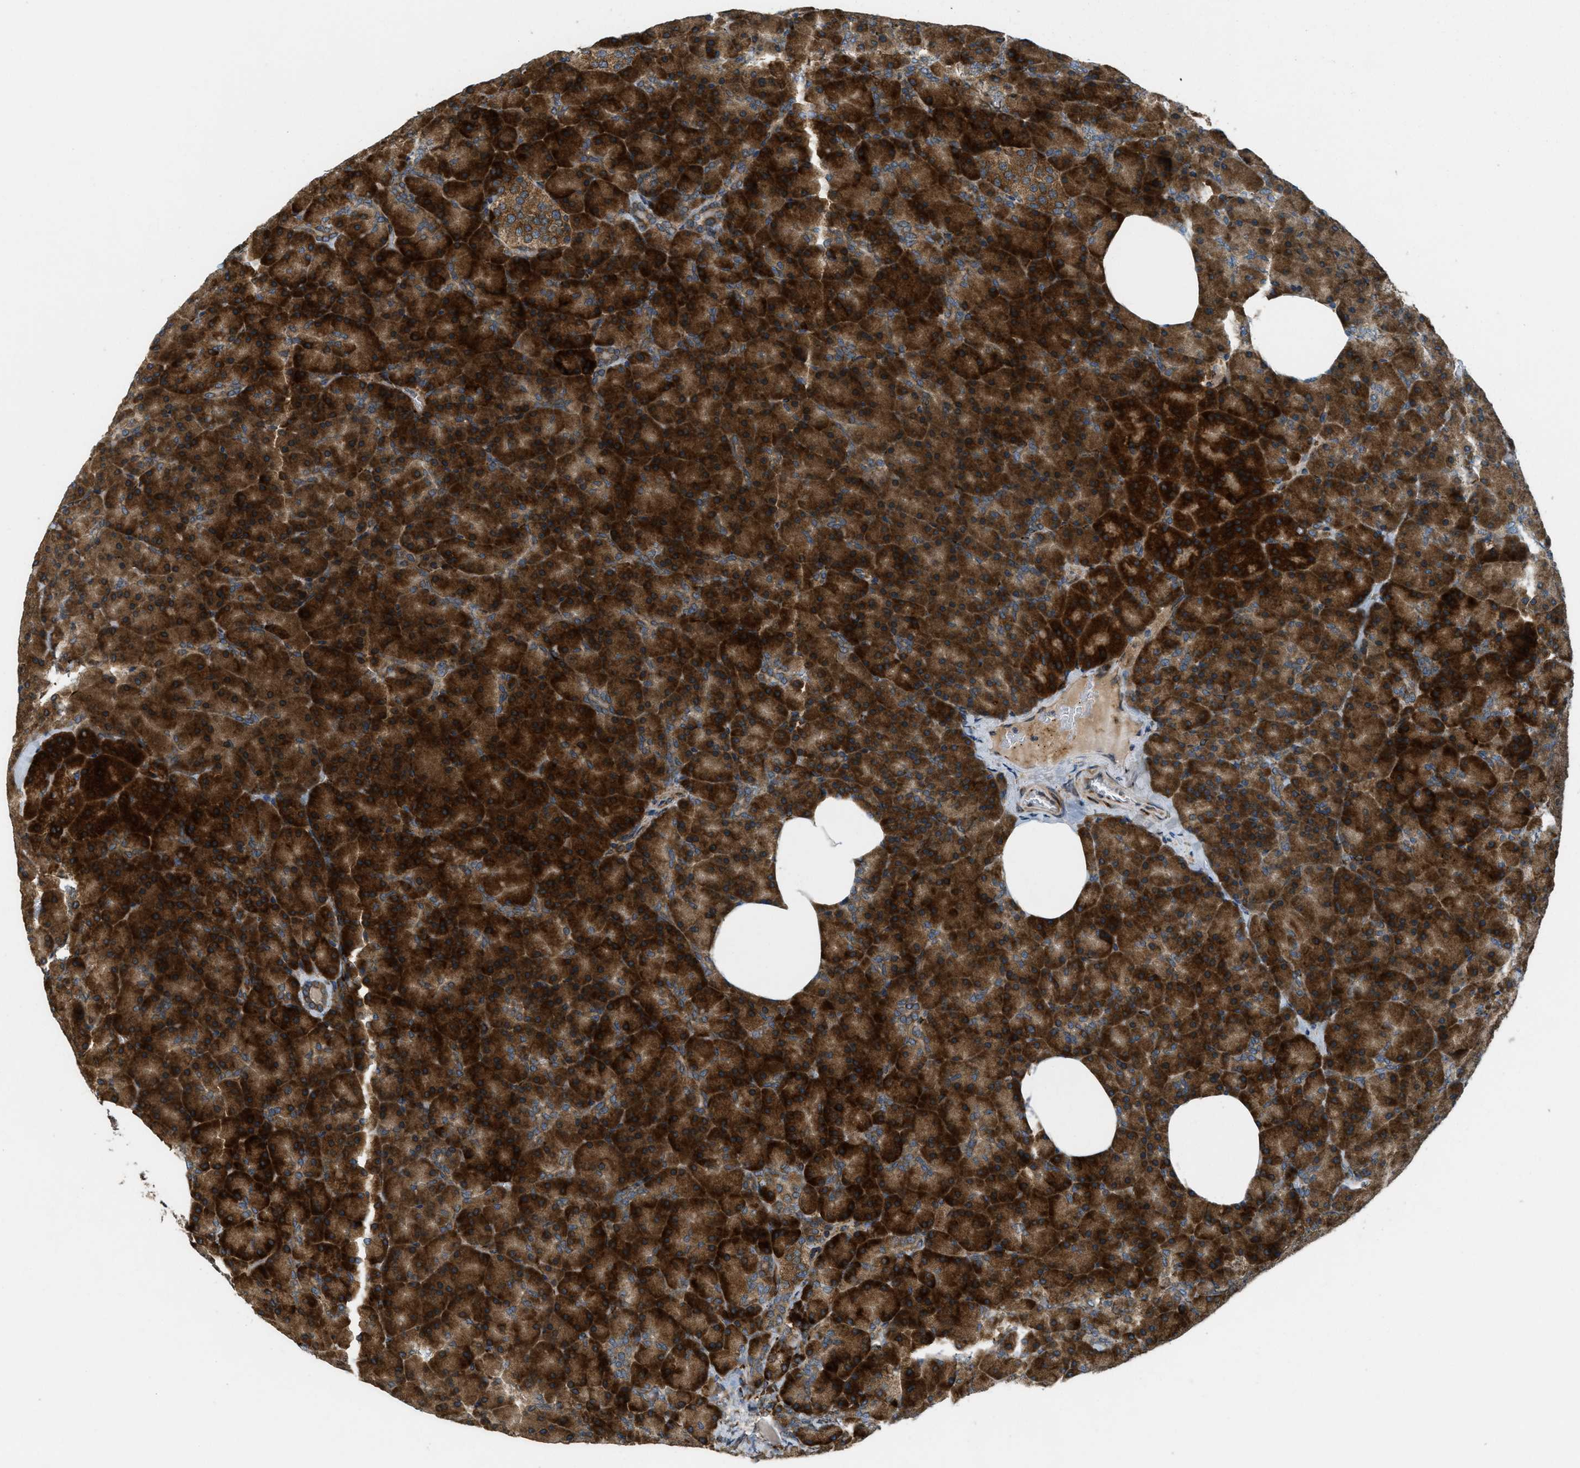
{"staining": {"intensity": "strong", "quantity": ">75%", "location": "cytoplasmic/membranous"}, "tissue": "pancreas", "cell_type": "Exocrine glandular cells", "image_type": "normal", "snomed": [{"axis": "morphology", "description": "Normal tissue, NOS"}, {"axis": "topography", "description": "Pancreas"}], "caption": "Human pancreas stained for a protein (brown) displays strong cytoplasmic/membranous positive positivity in approximately >75% of exocrine glandular cells.", "gene": "PCDH18", "patient": {"sex": "female", "age": 35}}